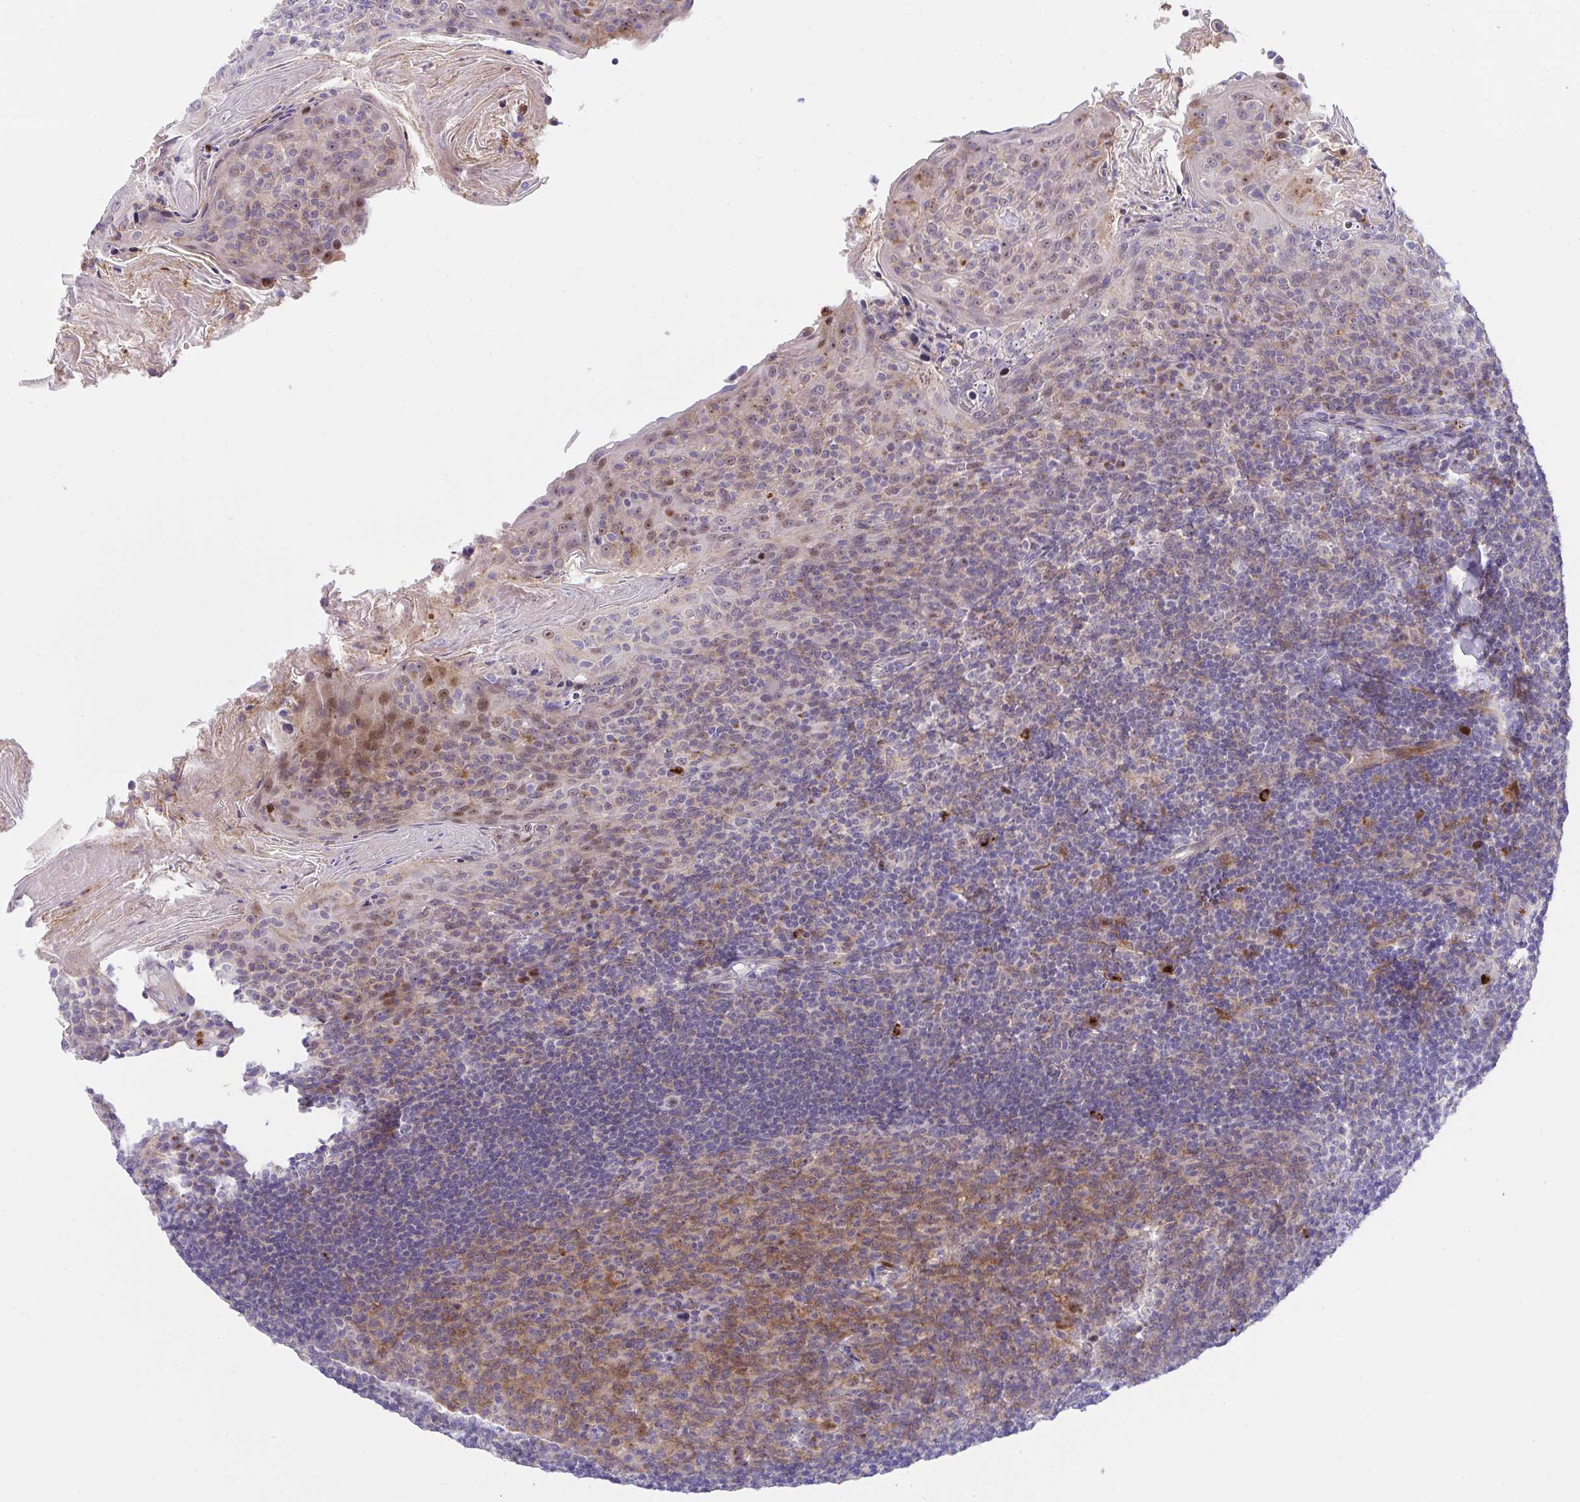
{"staining": {"intensity": "moderate", "quantity": ">75%", "location": "cytoplasmic/membranous"}, "tissue": "tonsil", "cell_type": "Germinal center cells", "image_type": "normal", "snomed": [{"axis": "morphology", "description": "Normal tissue, NOS"}, {"axis": "topography", "description": "Tonsil"}], "caption": "Brown immunohistochemical staining in normal tonsil reveals moderate cytoplasmic/membranous staining in about >75% of germinal center cells. Nuclei are stained in blue.", "gene": "ZNF554", "patient": {"sex": "female", "age": 10}}